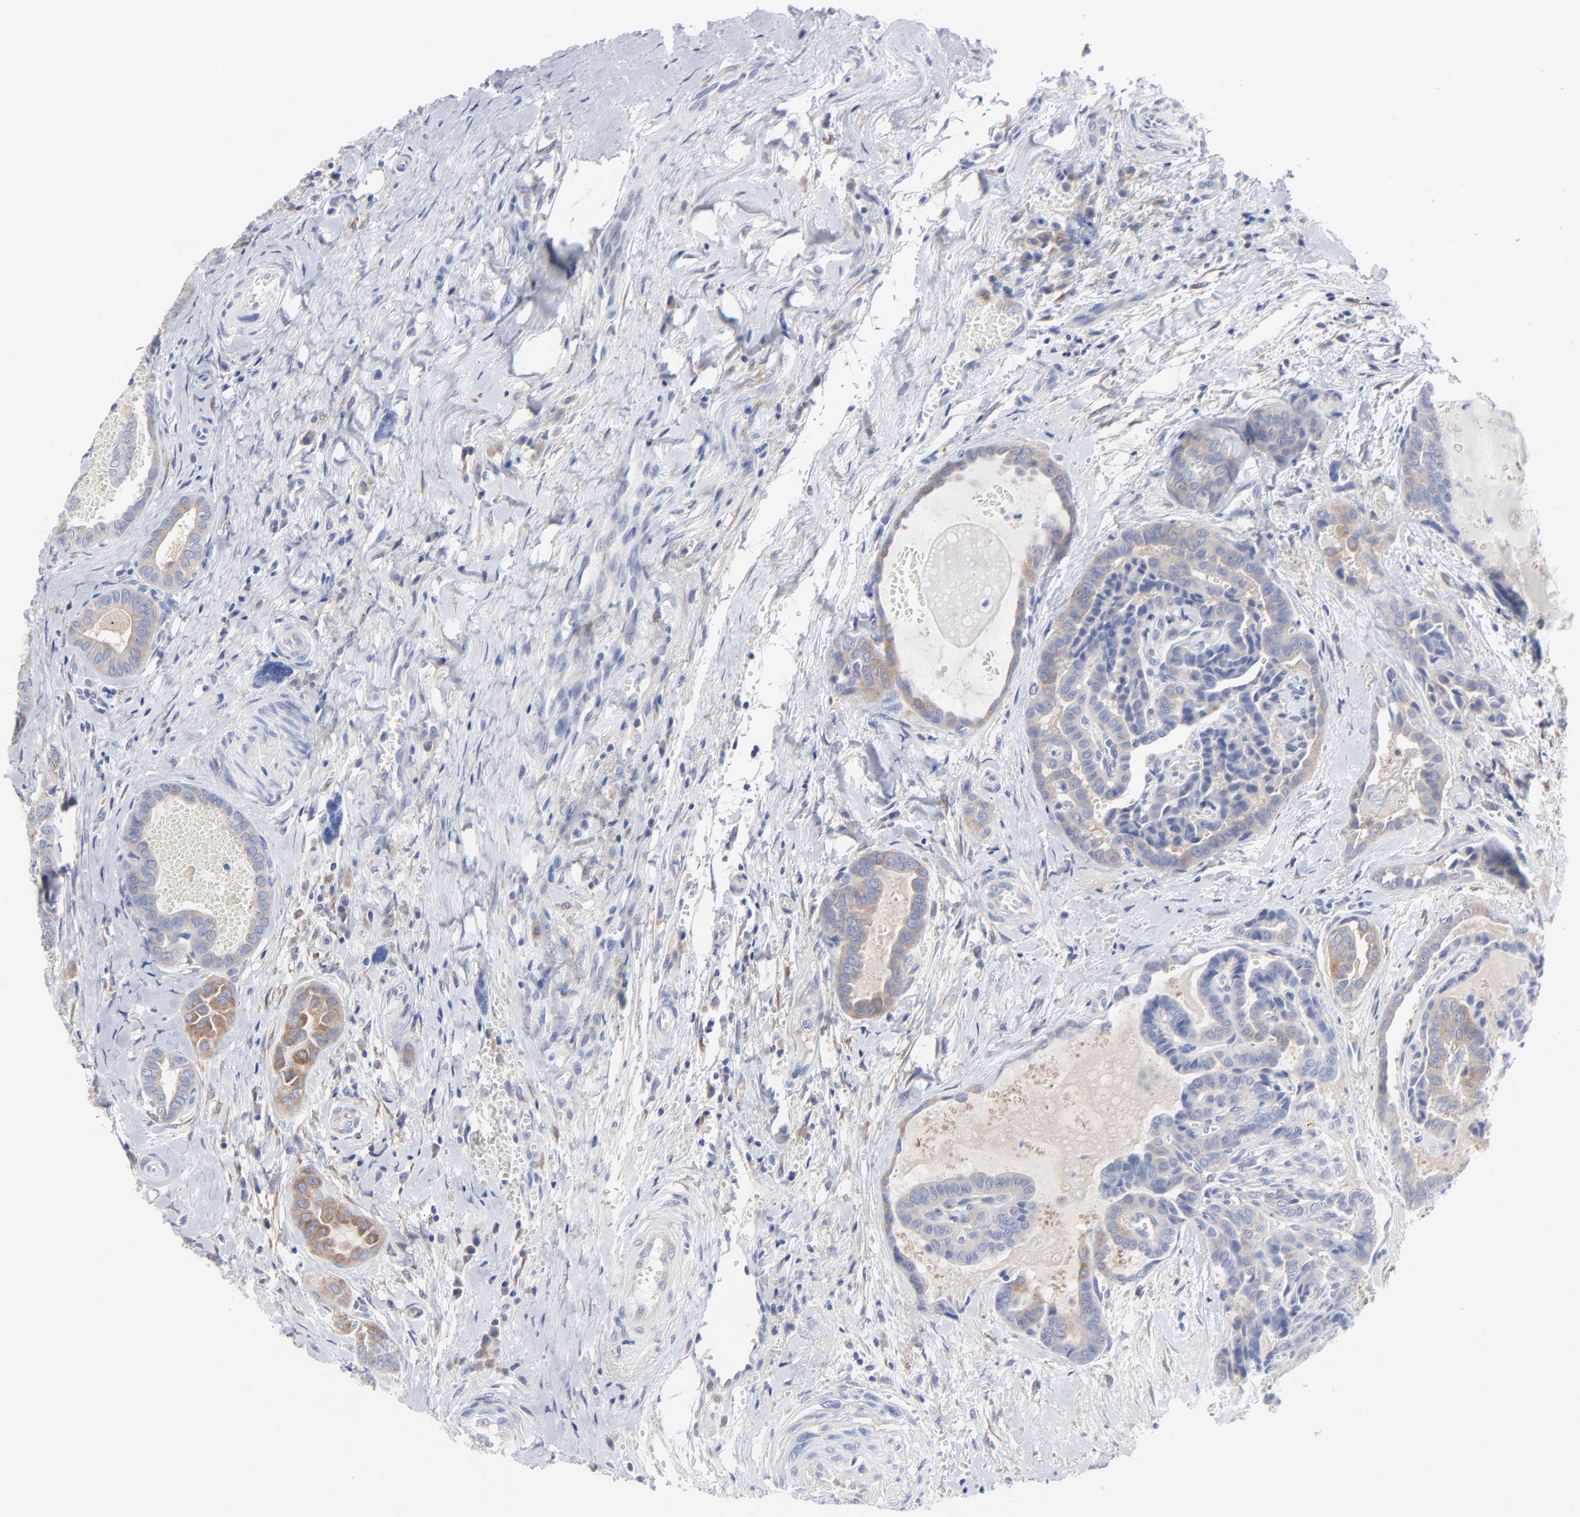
{"staining": {"intensity": "weak", "quantity": "25%-75%", "location": "cytoplasmic/membranous"}, "tissue": "thyroid cancer", "cell_type": "Tumor cells", "image_type": "cancer", "snomed": [{"axis": "morphology", "description": "Carcinoma, NOS"}, {"axis": "topography", "description": "Thyroid gland"}], "caption": "Immunohistochemistry (IHC) image of thyroid cancer (carcinoma) stained for a protein (brown), which shows low levels of weak cytoplasmic/membranous staining in about 25%-75% of tumor cells.", "gene": "STAT2", "patient": {"sex": "female", "age": 91}}